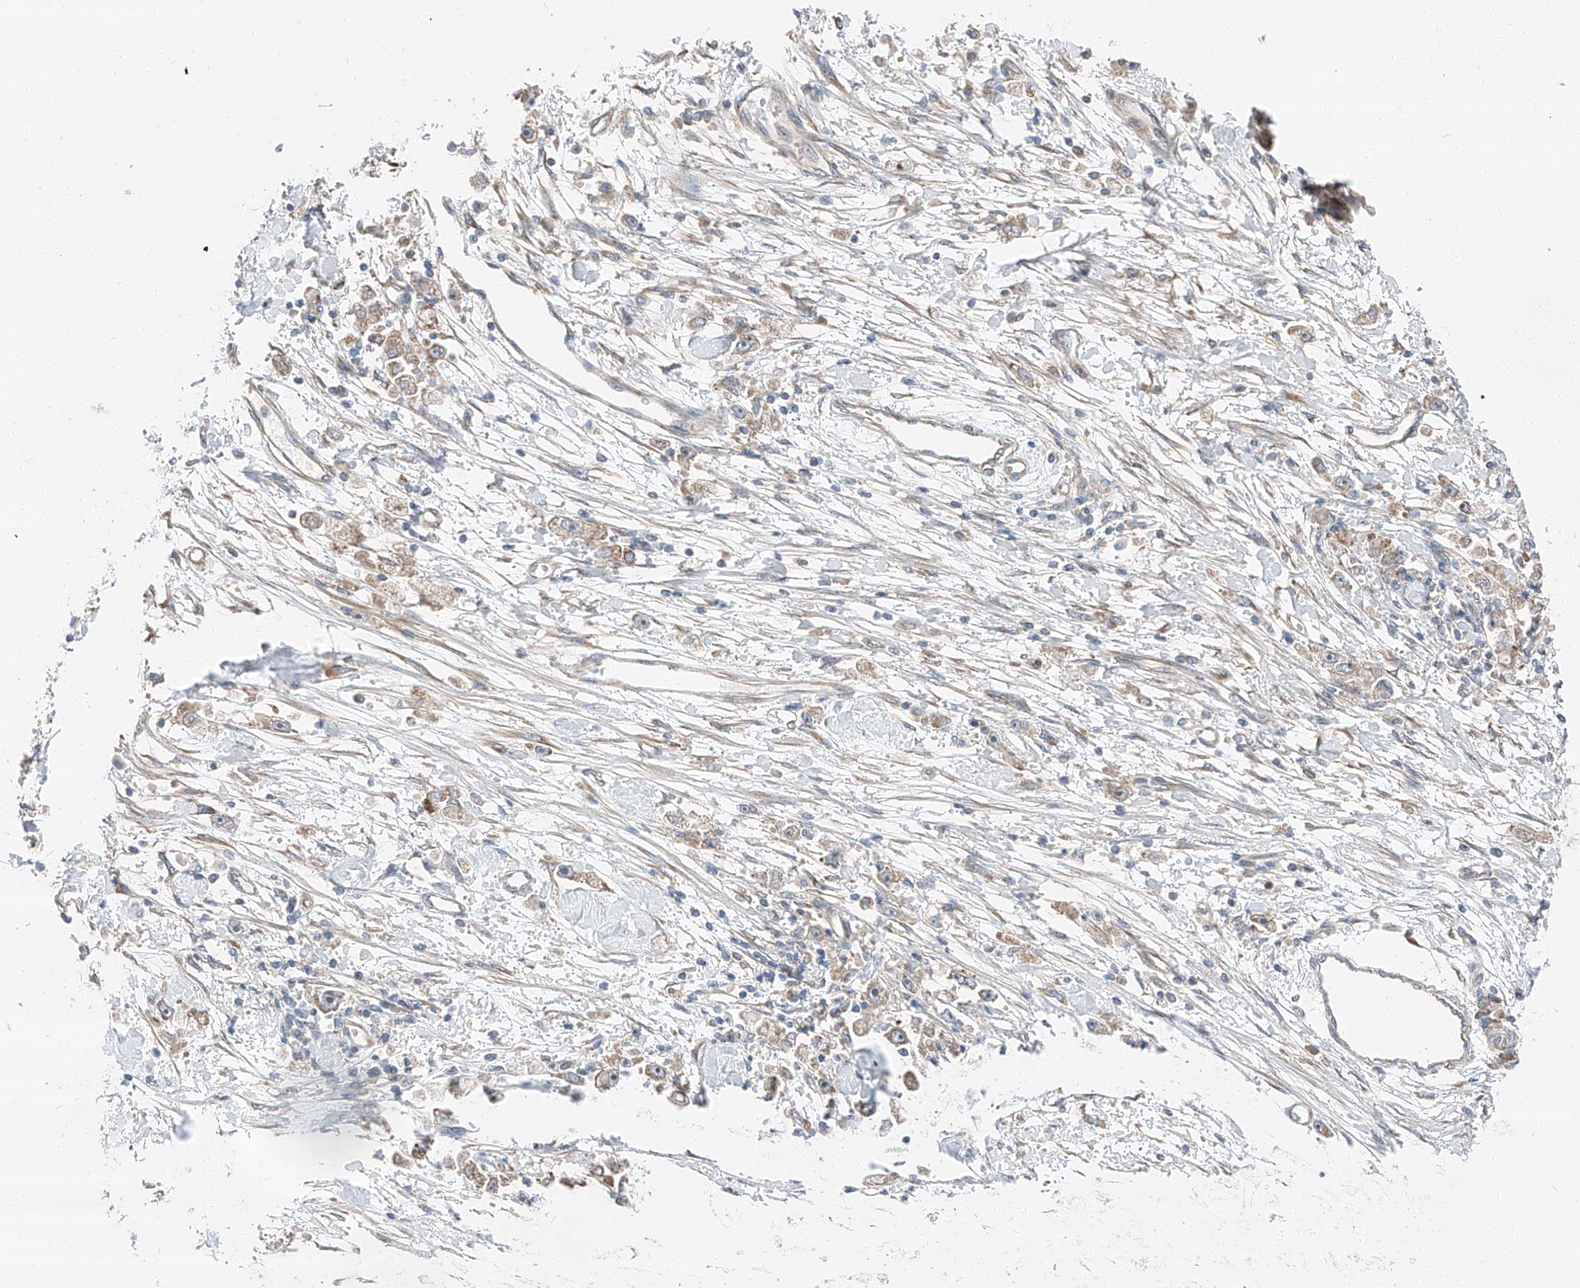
{"staining": {"intensity": "negative", "quantity": "none", "location": "none"}, "tissue": "stomach cancer", "cell_type": "Tumor cells", "image_type": "cancer", "snomed": [{"axis": "morphology", "description": "Adenocarcinoma, NOS"}, {"axis": "topography", "description": "Stomach"}], "caption": "Photomicrograph shows no protein positivity in tumor cells of stomach cancer (adenocarcinoma) tissue.", "gene": "ZC3H15", "patient": {"sex": "female", "age": 59}}